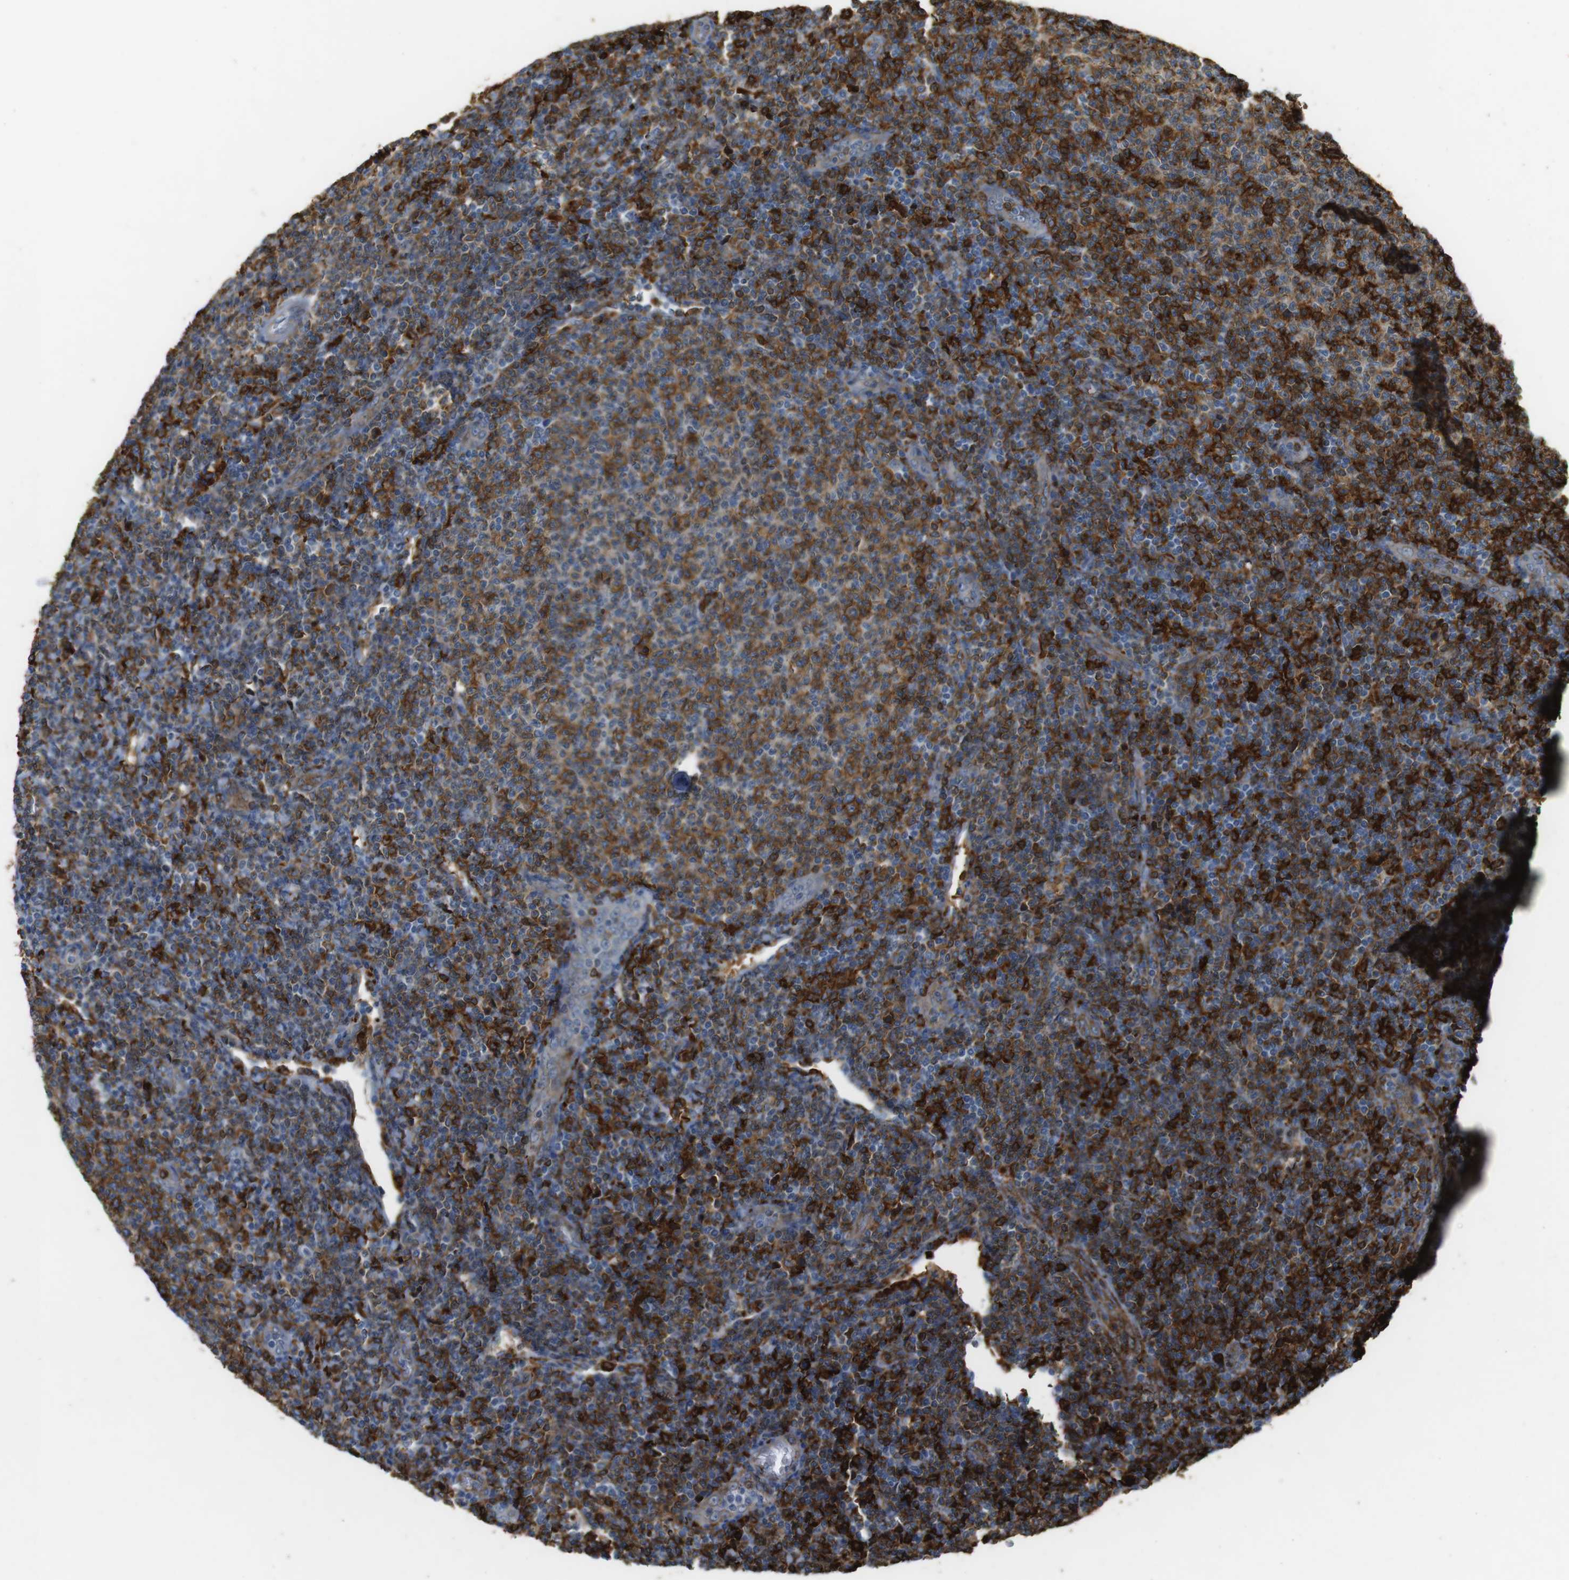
{"staining": {"intensity": "weak", "quantity": "25%-75%", "location": "cytoplasmic/membranous"}, "tissue": "lymphoma", "cell_type": "Tumor cells", "image_type": "cancer", "snomed": [{"axis": "morphology", "description": "Malignant lymphoma, non-Hodgkin's type, Low grade"}, {"axis": "topography", "description": "Lymph node"}], "caption": "A micrograph of human lymphoma stained for a protein displays weak cytoplasmic/membranous brown staining in tumor cells.", "gene": "HLA-DRA", "patient": {"sex": "male", "age": 66}}